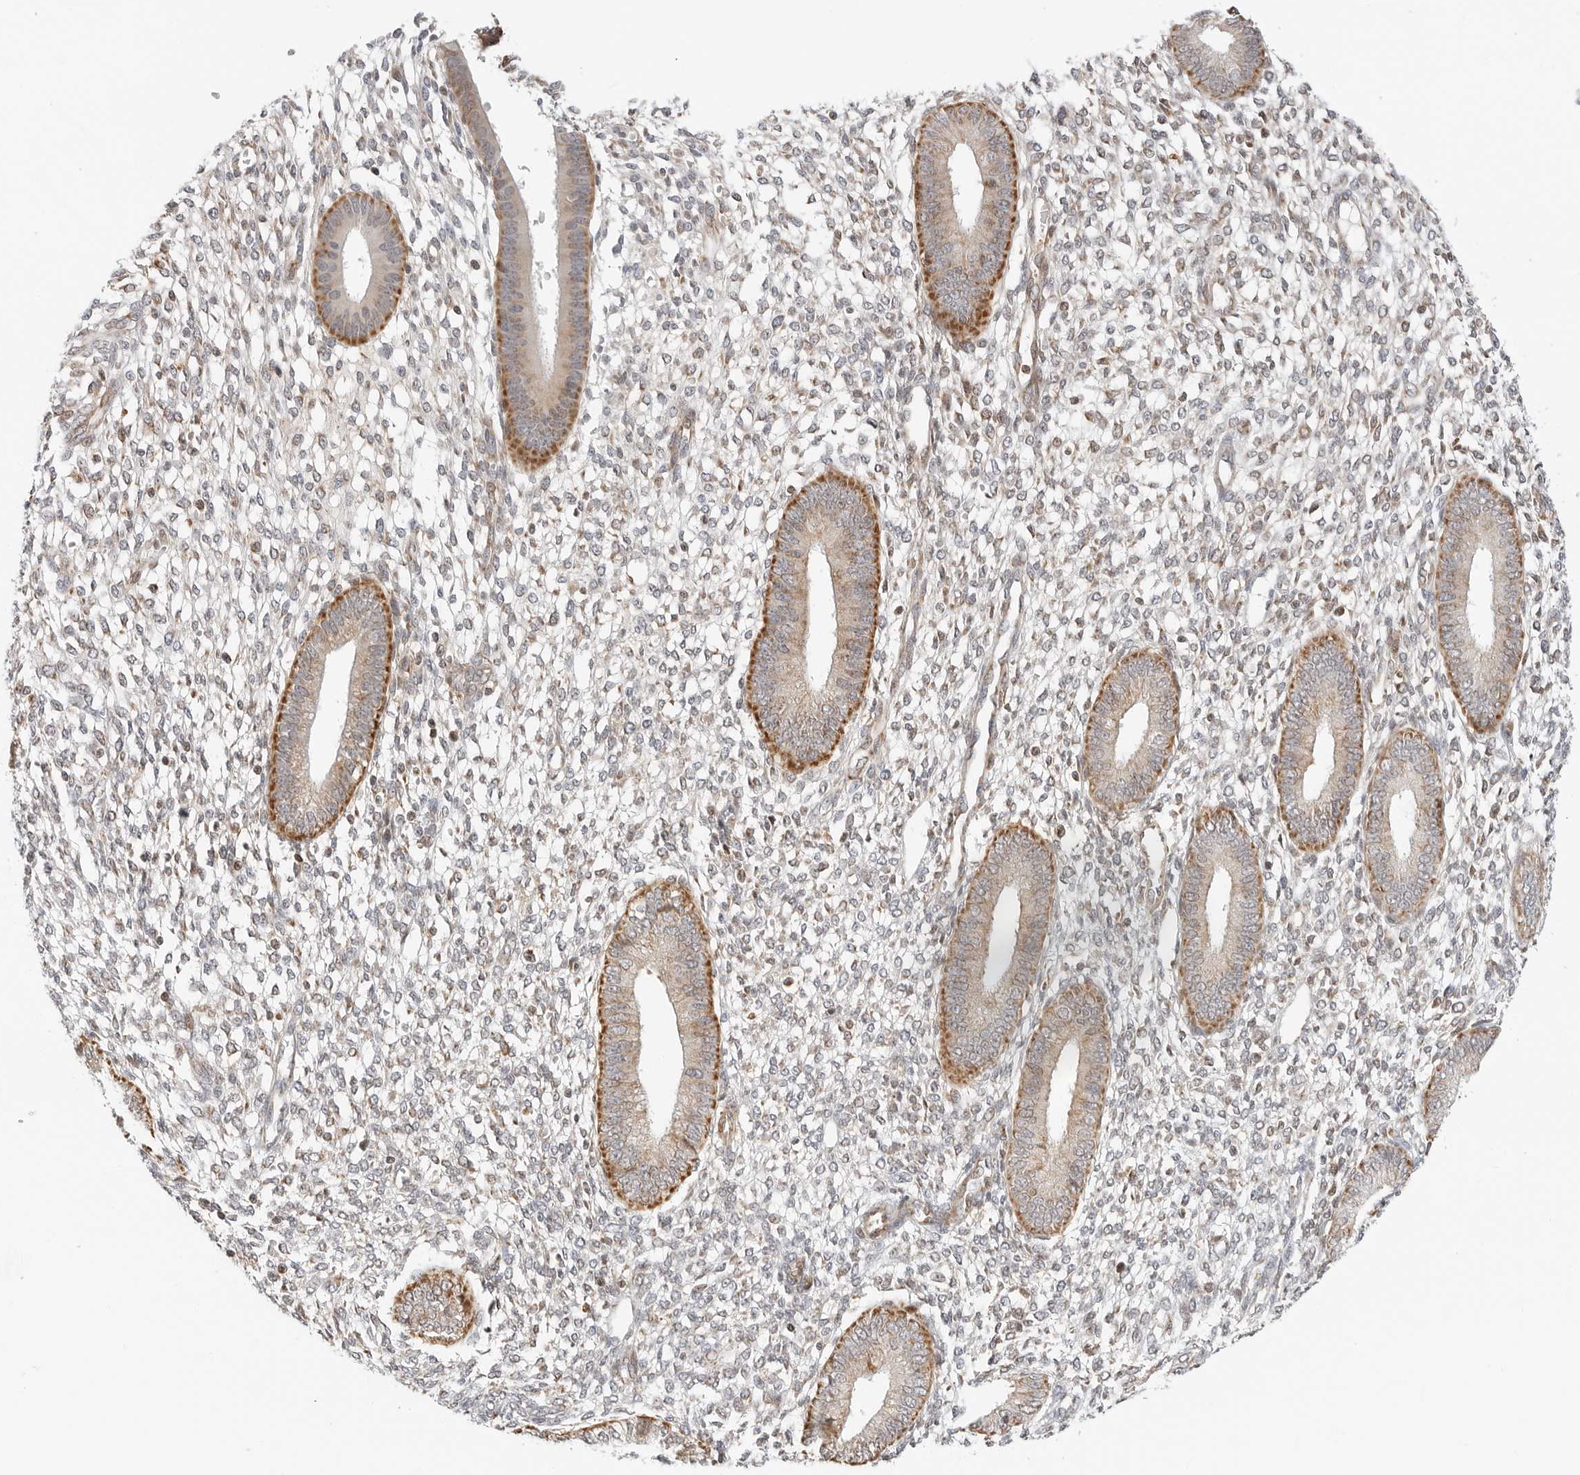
{"staining": {"intensity": "weak", "quantity": "25%-75%", "location": "cytoplasmic/membranous"}, "tissue": "endometrium", "cell_type": "Cells in endometrial stroma", "image_type": "normal", "snomed": [{"axis": "morphology", "description": "Normal tissue, NOS"}, {"axis": "topography", "description": "Endometrium"}], "caption": "Endometrium stained with DAB (3,3'-diaminobenzidine) immunohistochemistry shows low levels of weak cytoplasmic/membranous positivity in about 25%-75% of cells in endometrial stroma.", "gene": "DYRK4", "patient": {"sex": "female", "age": 46}}